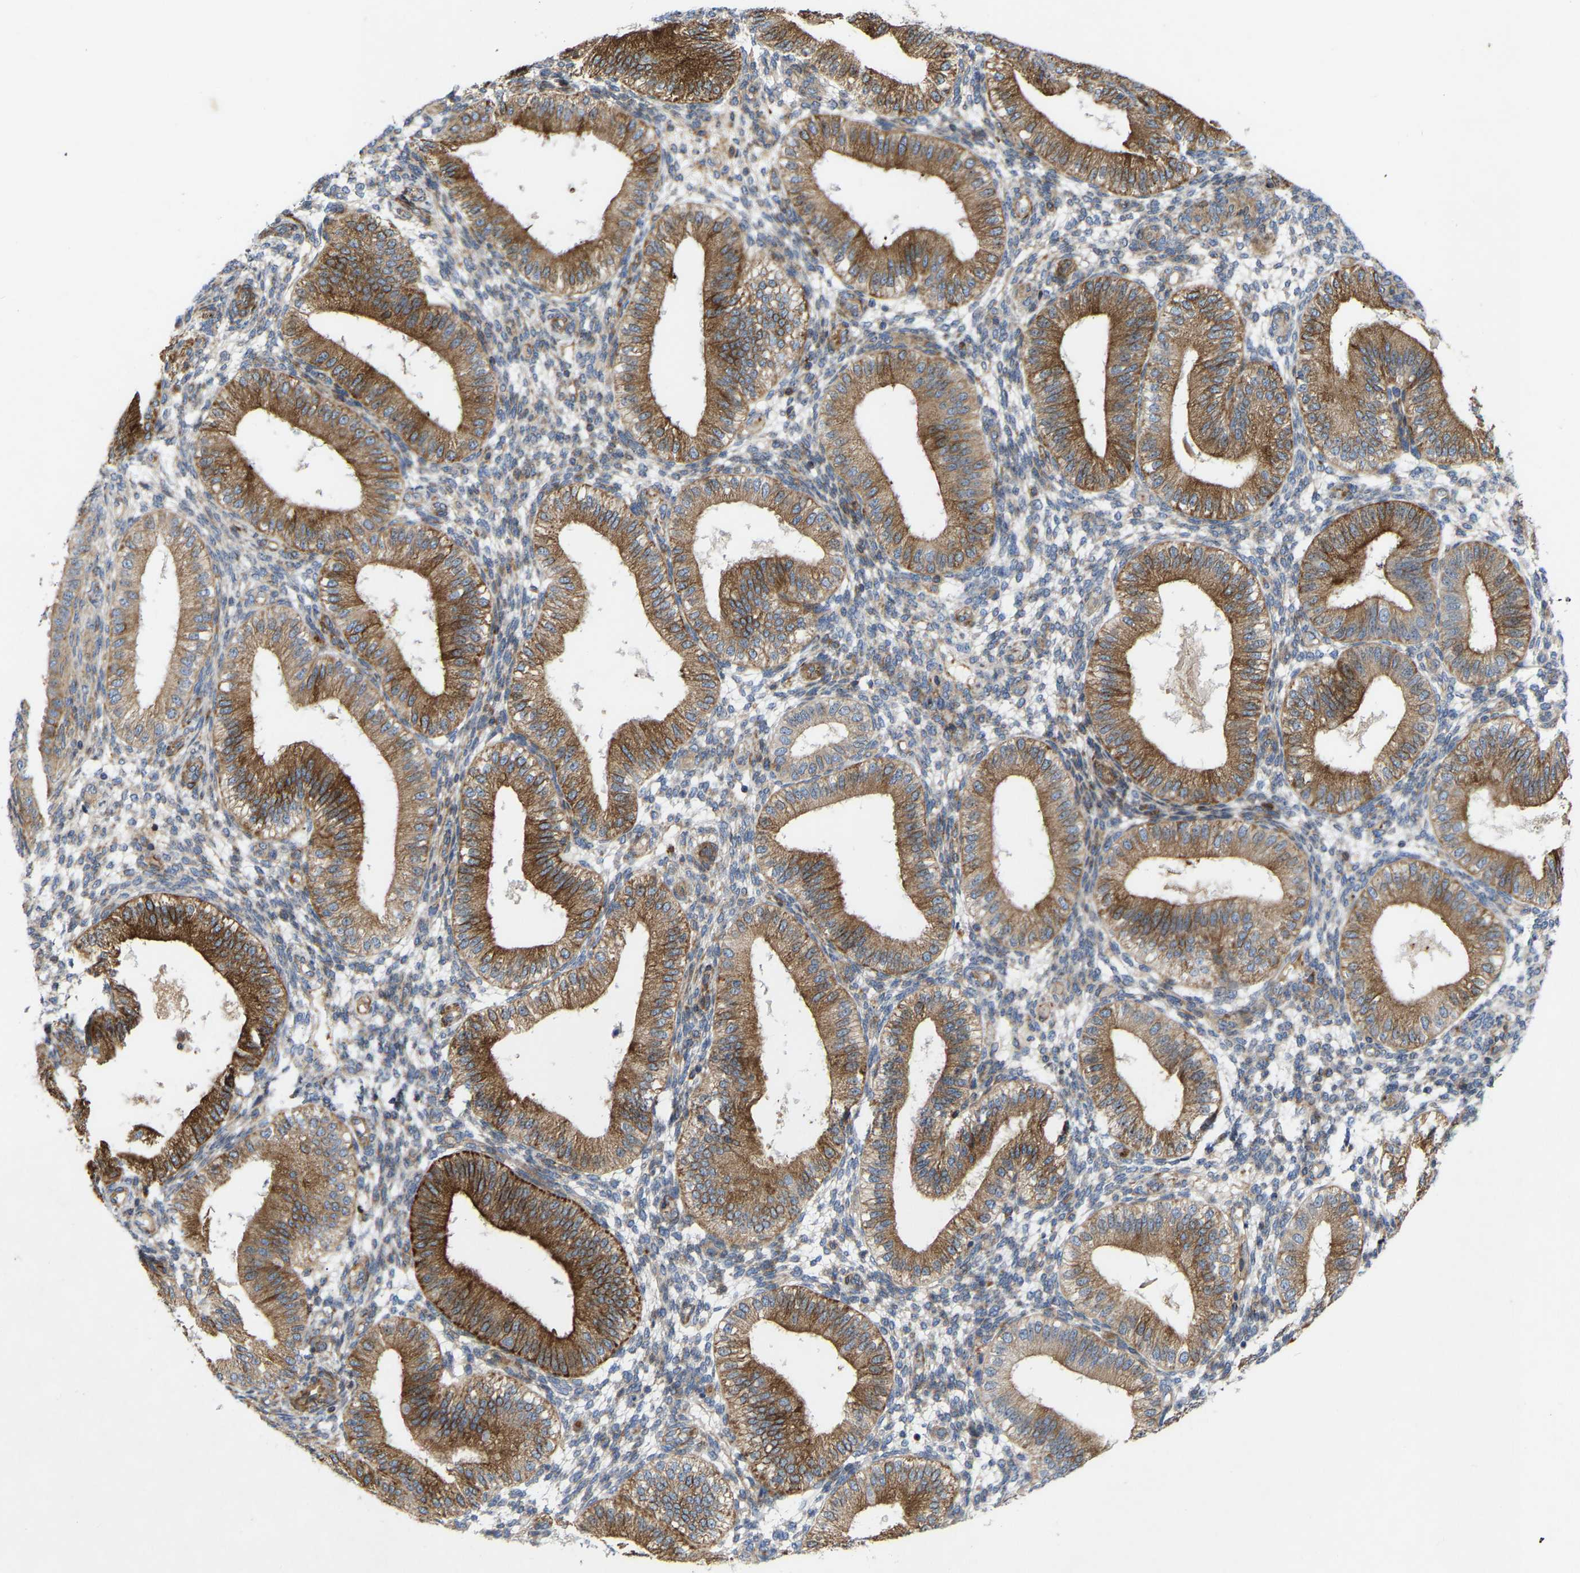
{"staining": {"intensity": "moderate", "quantity": "<25%", "location": "cytoplasmic/membranous"}, "tissue": "endometrium", "cell_type": "Cells in endometrial stroma", "image_type": "normal", "snomed": [{"axis": "morphology", "description": "Normal tissue, NOS"}, {"axis": "topography", "description": "Endometrium"}], "caption": "Immunohistochemical staining of unremarkable endometrium displays low levels of moderate cytoplasmic/membranous staining in about <25% of cells in endometrial stroma. The protein of interest is stained brown, and the nuclei are stained in blue (DAB IHC with brightfield microscopy, high magnification).", "gene": "TOR1B", "patient": {"sex": "female", "age": 39}}